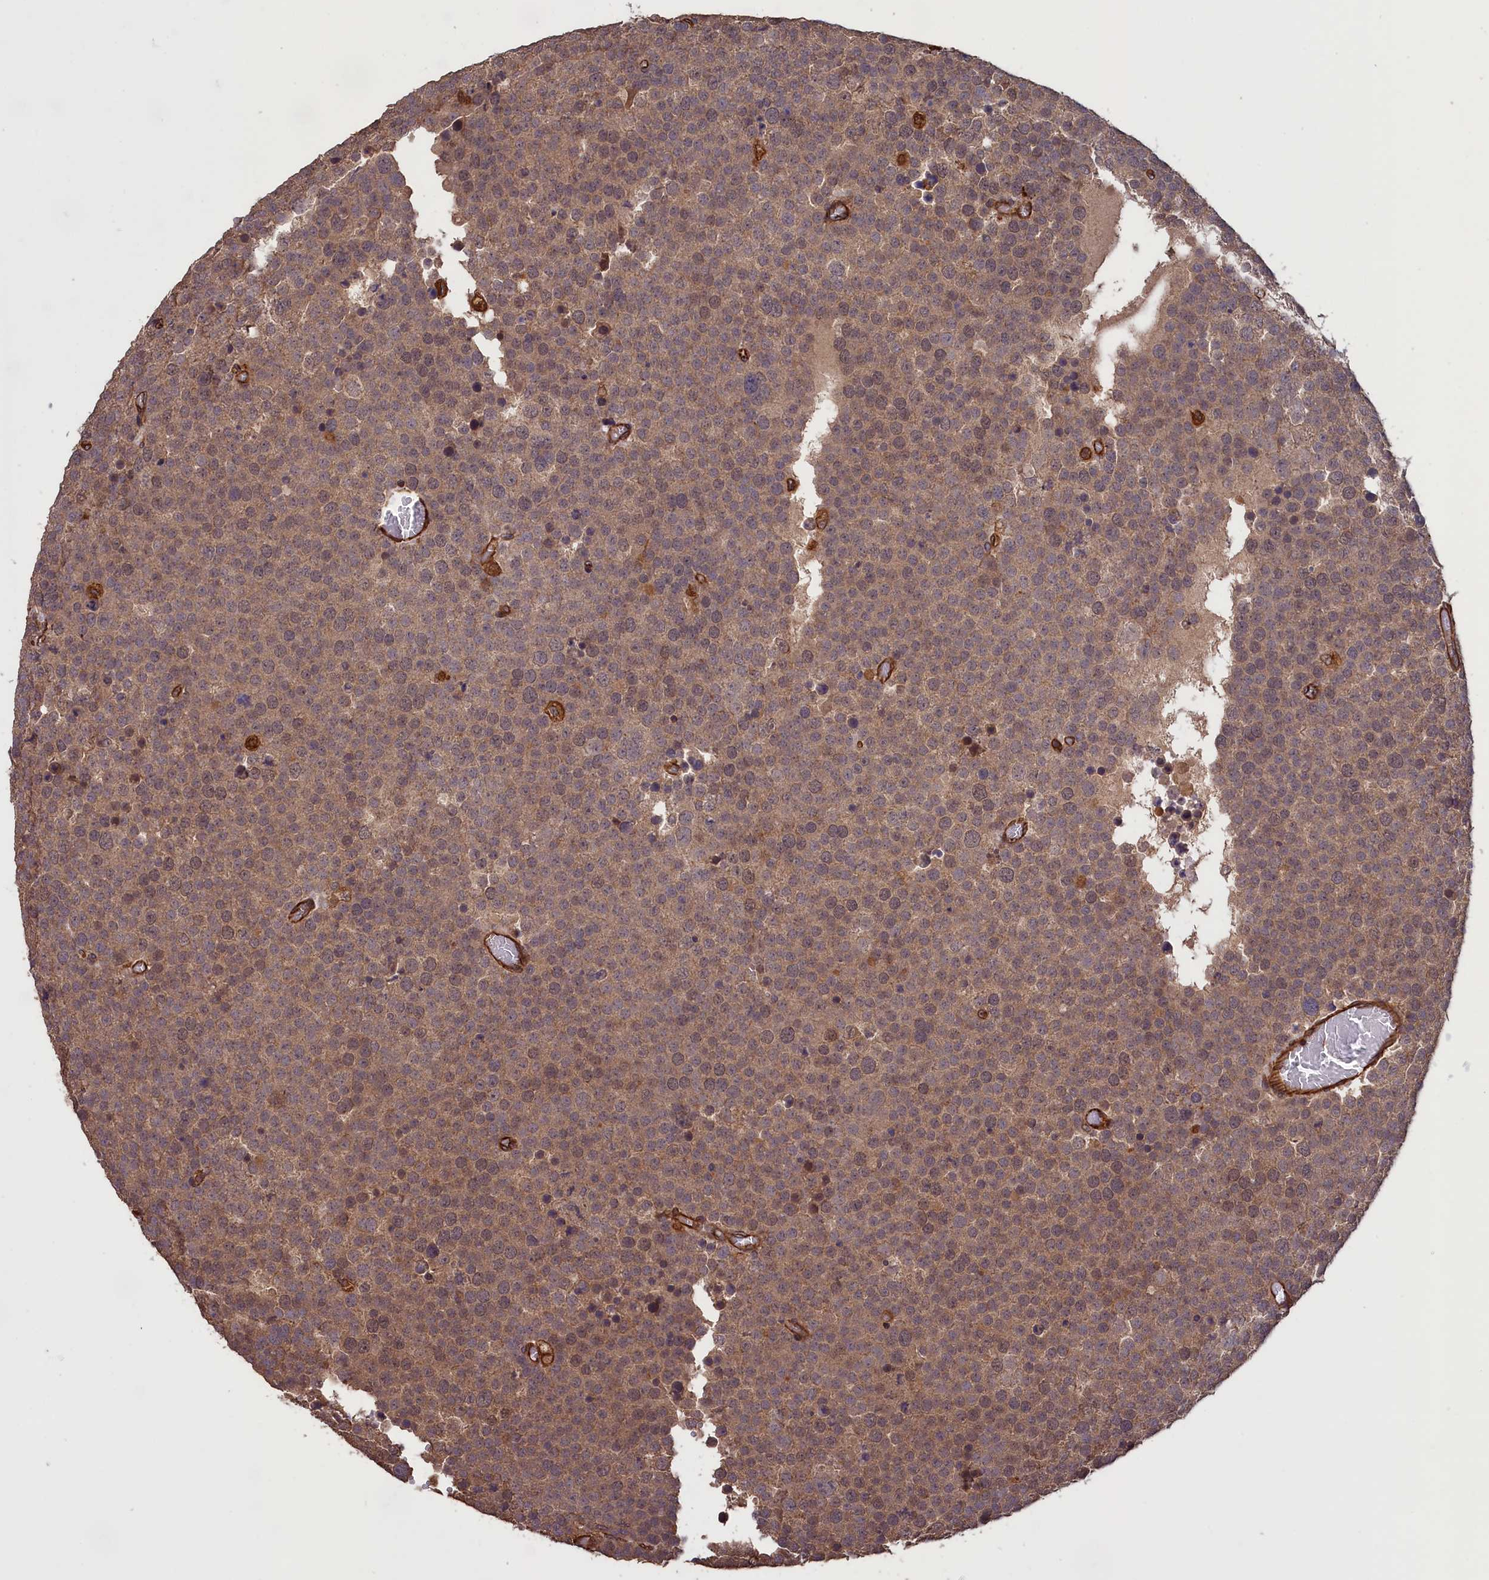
{"staining": {"intensity": "weak", "quantity": ">75%", "location": "cytoplasmic/membranous,nuclear"}, "tissue": "testis cancer", "cell_type": "Tumor cells", "image_type": "cancer", "snomed": [{"axis": "morphology", "description": "Normal tissue, NOS"}, {"axis": "morphology", "description": "Seminoma, NOS"}, {"axis": "topography", "description": "Testis"}], "caption": "Immunohistochemical staining of seminoma (testis) displays low levels of weak cytoplasmic/membranous and nuclear positivity in about >75% of tumor cells. The protein is stained brown, and the nuclei are stained in blue (DAB IHC with brightfield microscopy, high magnification).", "gene": "DAPK3", "patient": {"sex": "male", "age": 71}}